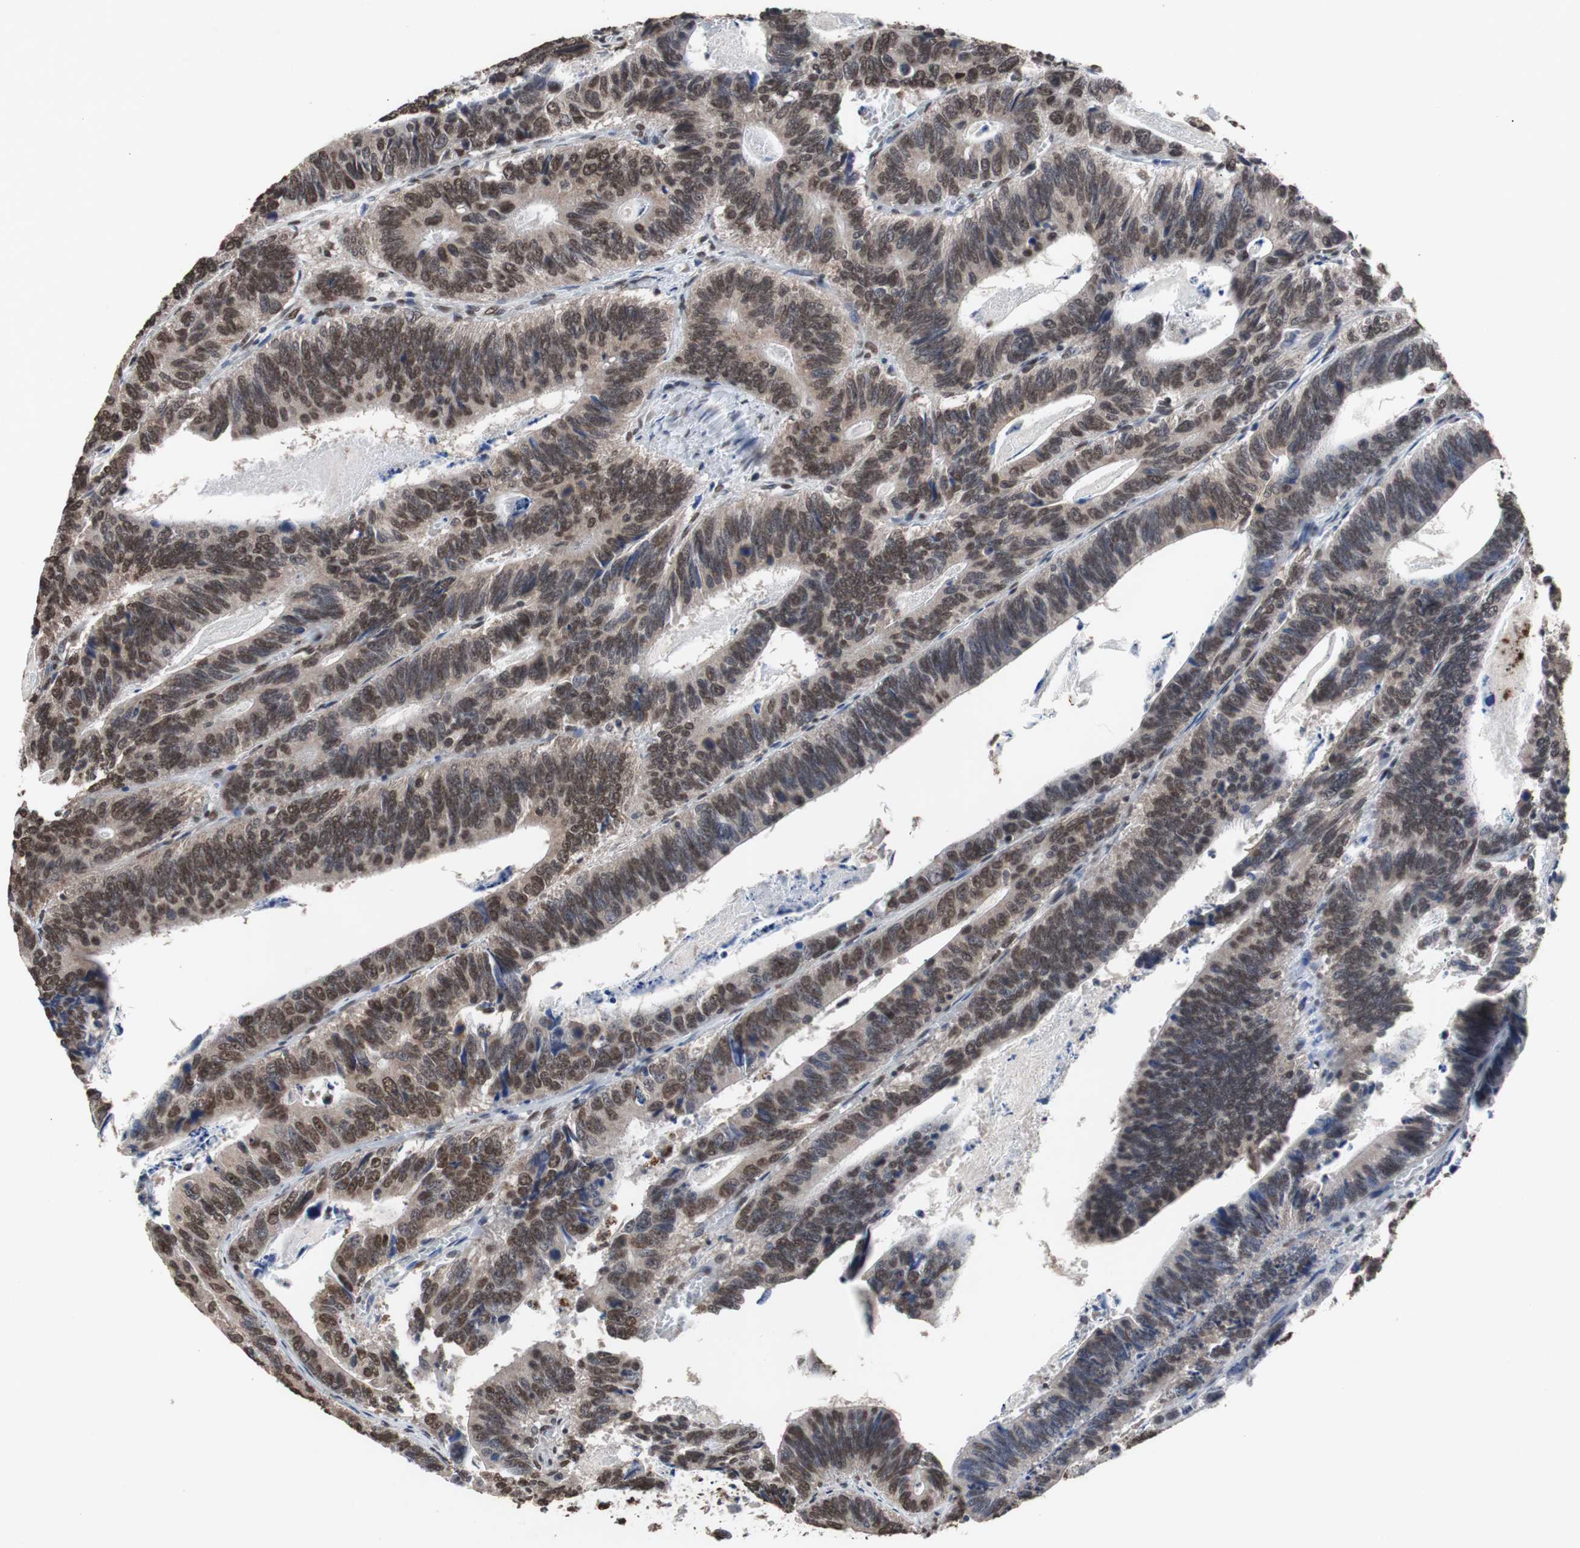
{"staining": {"intensity": "moderate", "quantity": ">75%", "location": "nuclear"}, "tissue": "colorectal cancer", "cell_type": "Tumor cells", "image_type": "cancer", "snomed": [{"axis": "morphology", "description": "Adenocarcinoma, NOS"}, {"axis": "topography", "description": "Colon"}], "caption": "DAB (3,3'-diaminobenzidine) immunohistochemical staining of human colorectal cancer (adenocarcinoma) demonstrates moderate nuclear protein positivity in approximately >75% of tumor cells.", "gene": "MED27", "patient": {"sex": "male", "age": 72}}